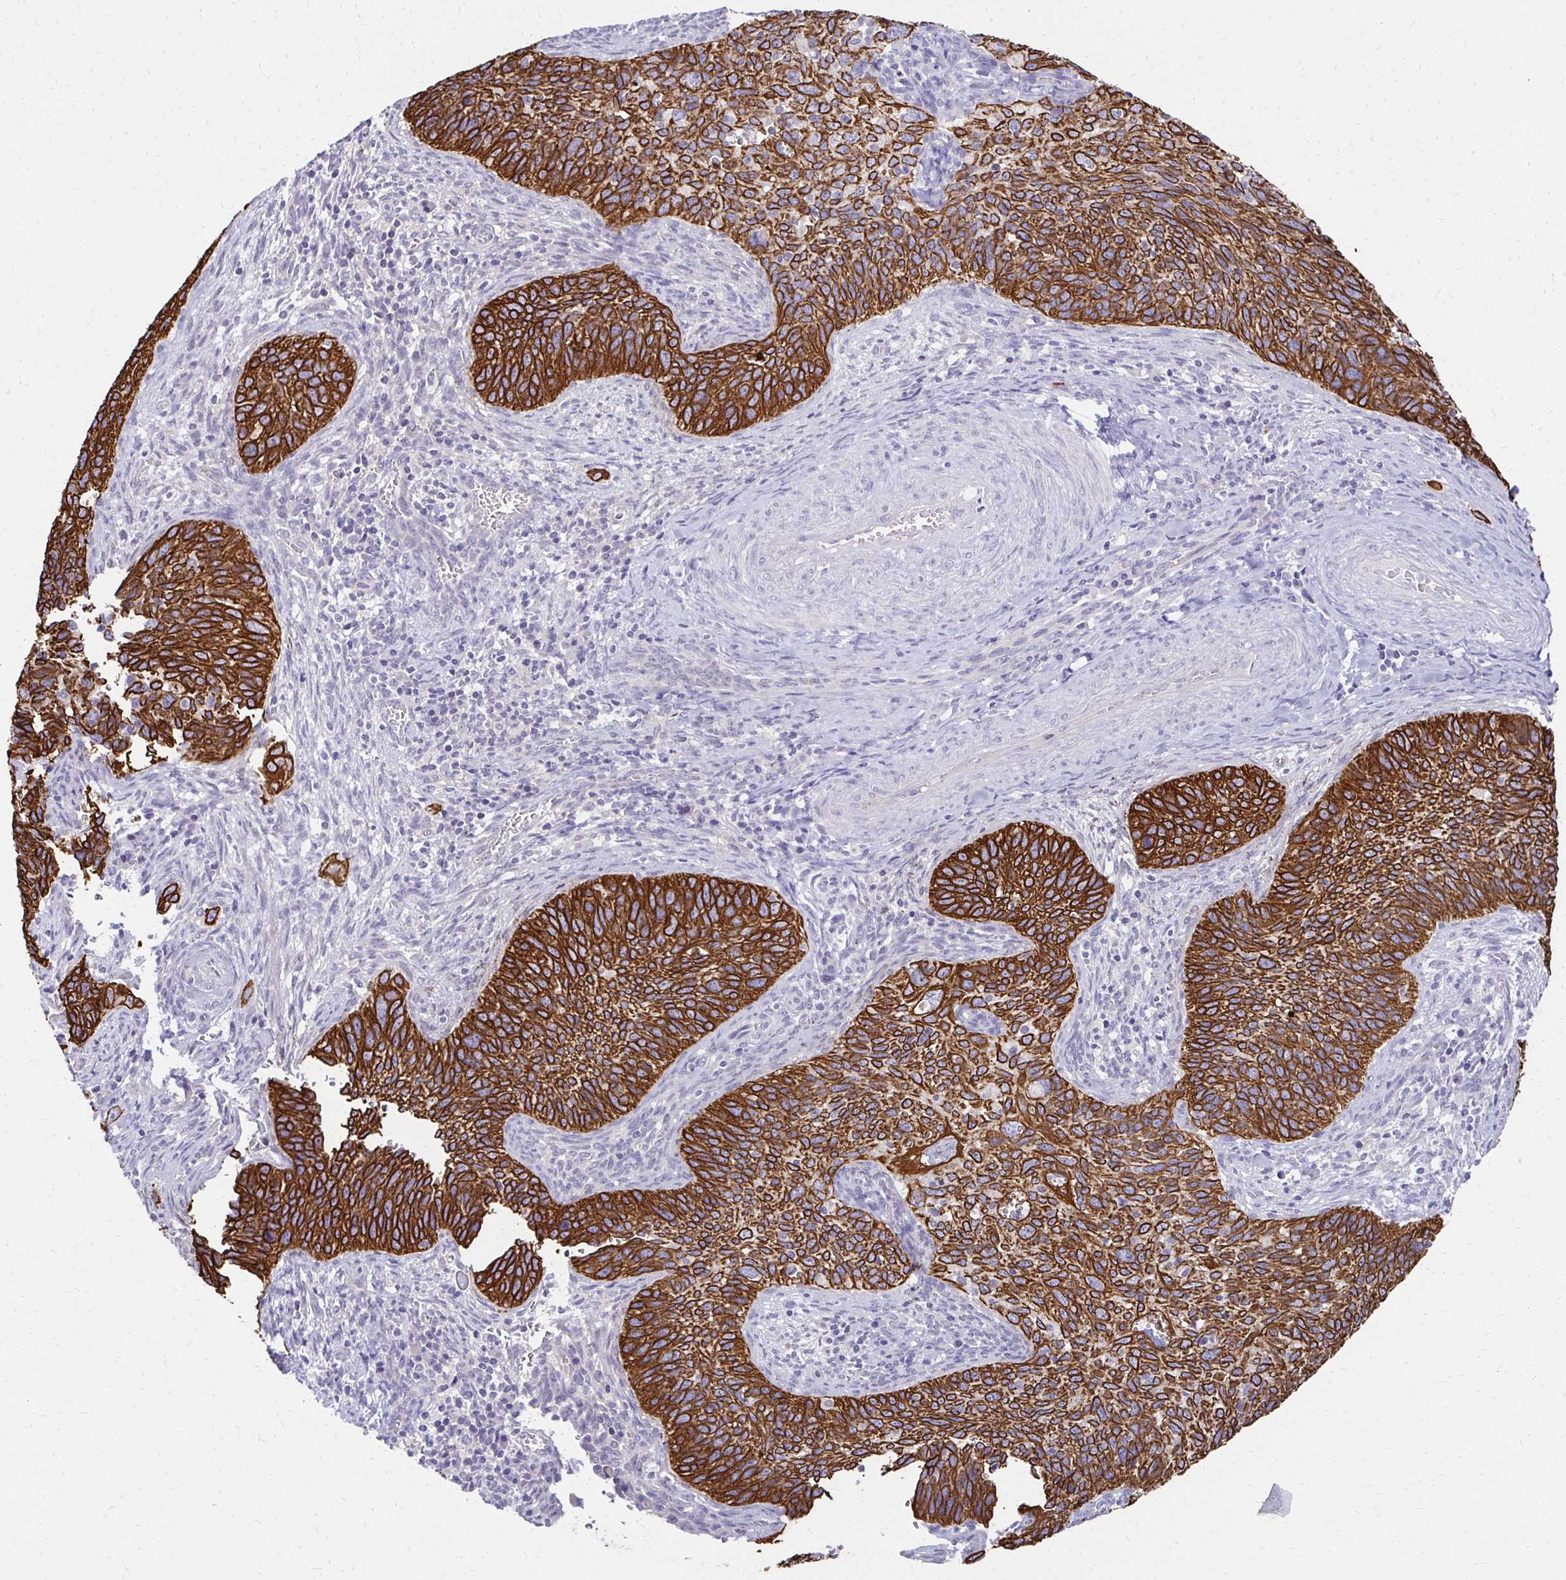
{"staining": {"intensity": "strong", "quantity": ">75%", "location": "cytoplasmic/membranous"}, "tissue": "cervical cancer", "cell_type": "Tumor cells", "image_type": "cancer", "snomed": [{"axis": "morphology", "description": "Squamous cell carcinoma, NOS"}, {"axis": "topography", "description": "Cervix"}], "caption": "The immunohistochemical stain shows strong cytoplasmic/membranous staining in tumor cells of cervical cancer tissue.", "gene": "C1QTNF2", "patient": {"sex": "female", "age": 51}}